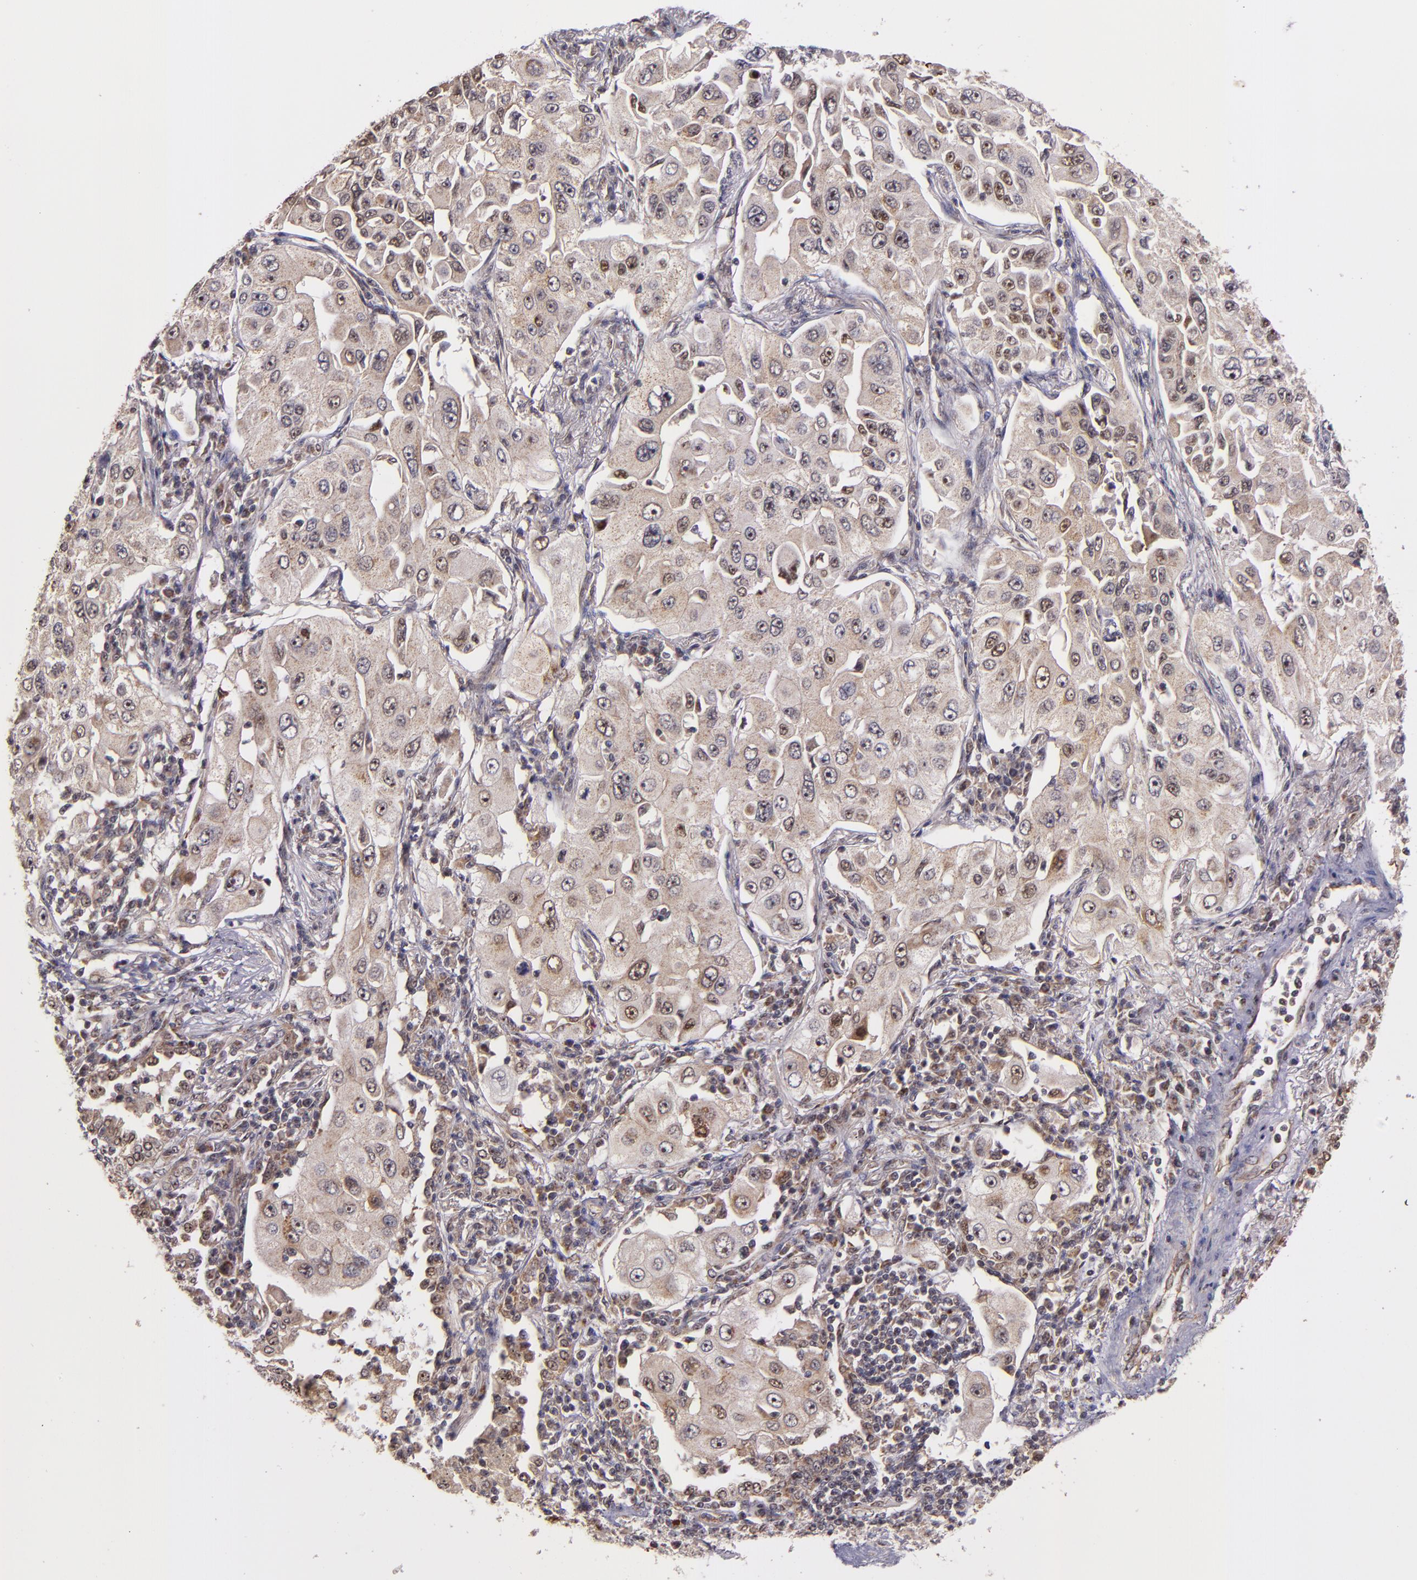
{"staining": {"intensity": "moderate", "quantity": "25%-75%", "location": "cytoplasmic/membranous,nuclear"}, "tissue": "lung cancer", "cell_type": "Tumor cells", "image_type": "cancer", "snomed": [{"axis": "morphology", "description": "Adenocarcinoma, NOS"}, {"axis": "topography", "description": "Lung"}], "caption": "A brown stain highlights moderate cytoplasmic/membranous and nuclear expression of a protein in lung cancer tumor cells. (brown staining indicates protein expression, while blue staining denotes nuclei).", "gene": "CECR2", "patient": {"sex": "male", "age": 84}}